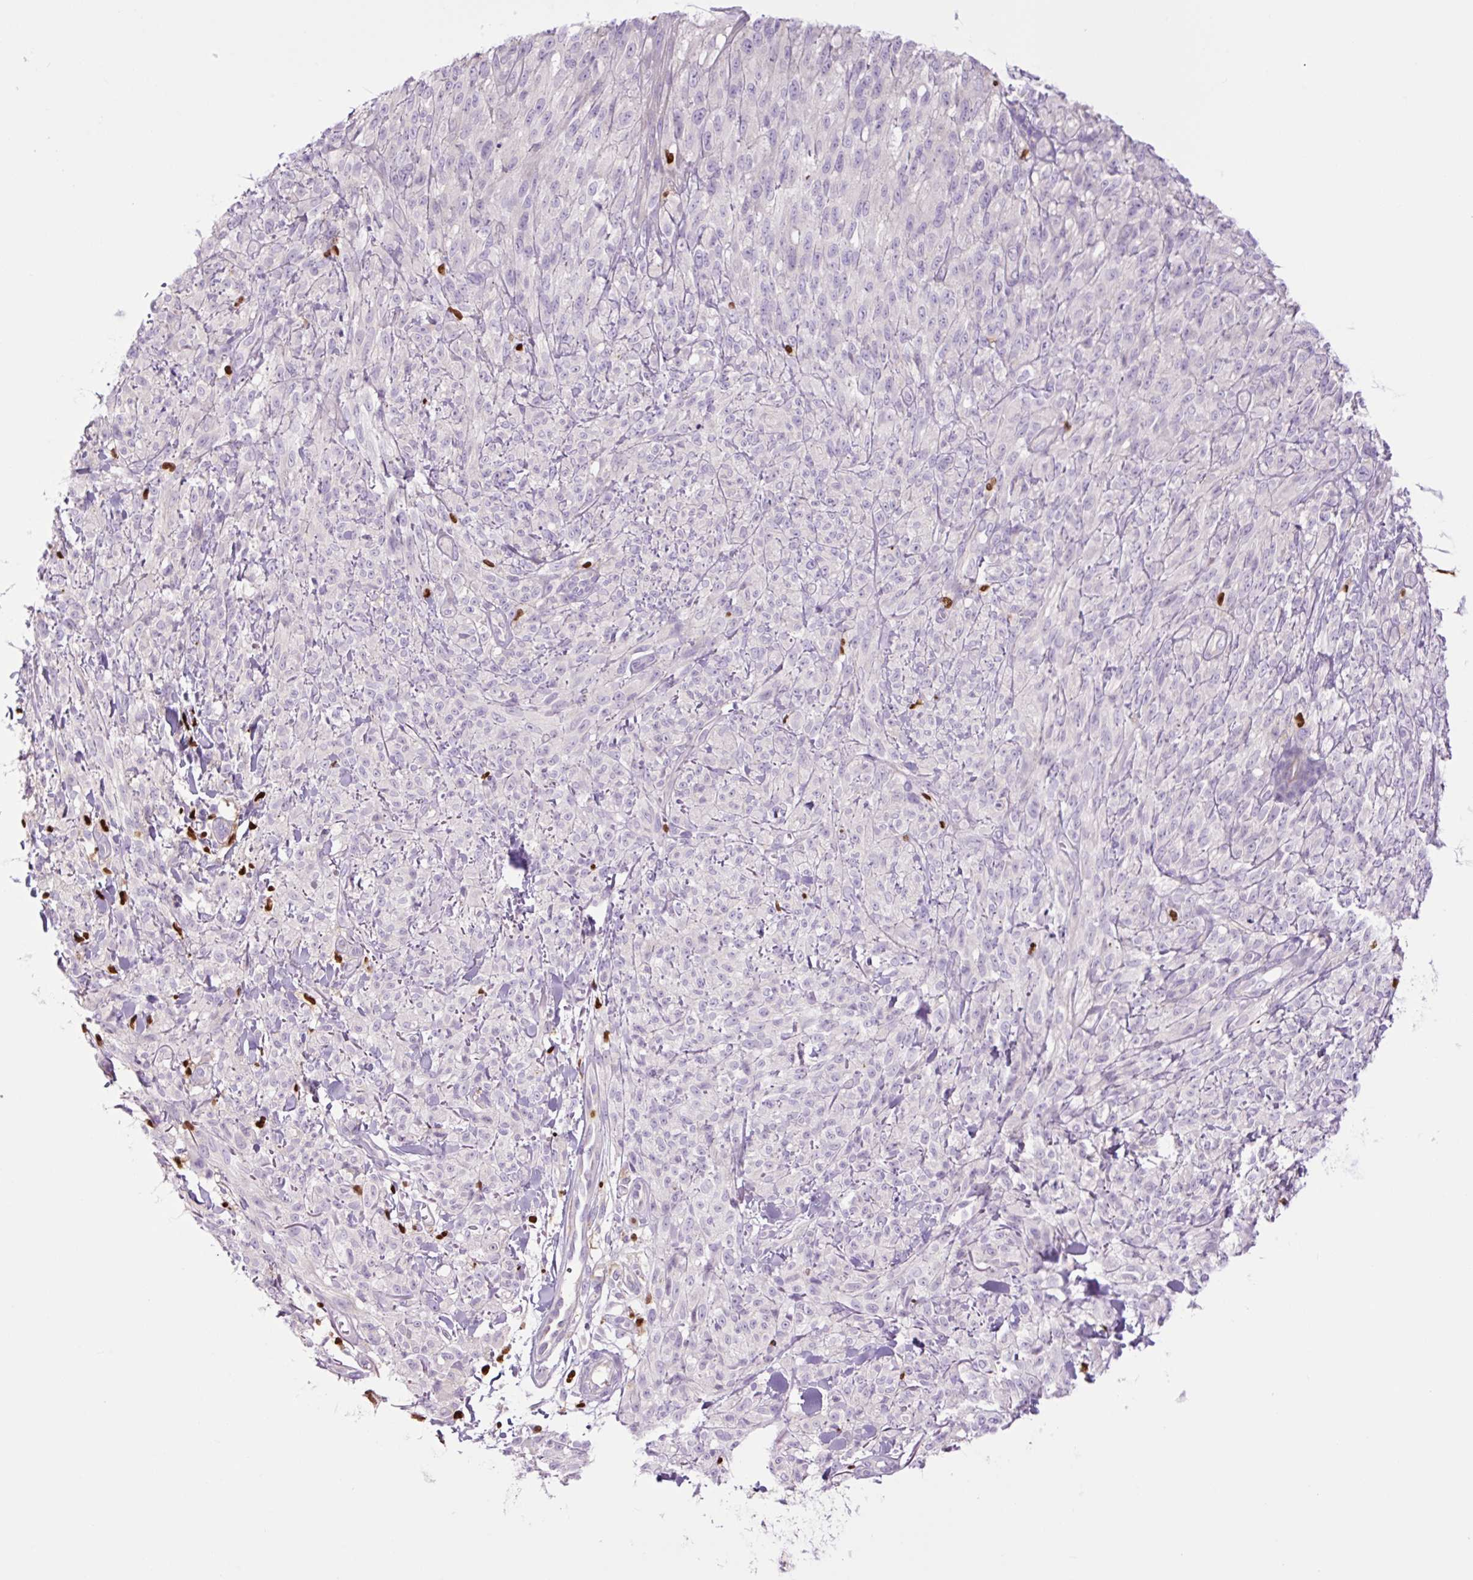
{"staining": {"intensity": "negative", "quantity": "none", "location": "none"}, "tissue": "melanoma", "cell_type": "Tumor cells", "image_type": "cancer", "snomed": [{"axis": "morphology", "description": "Malignant melanoma, NOS"}, {"axis": "topography", "description": "Skin of upper arm"}], "caption": "High magnification brightfield microscopy of malignant melanoma stained with DAB (3,3'-diaminobenzidine) (brown) and counterstained with hematoxylin (blue): tumor cells show no significant positivity.", "gene": "SPI1", "patient": {"sex": "female", "age": 65}}